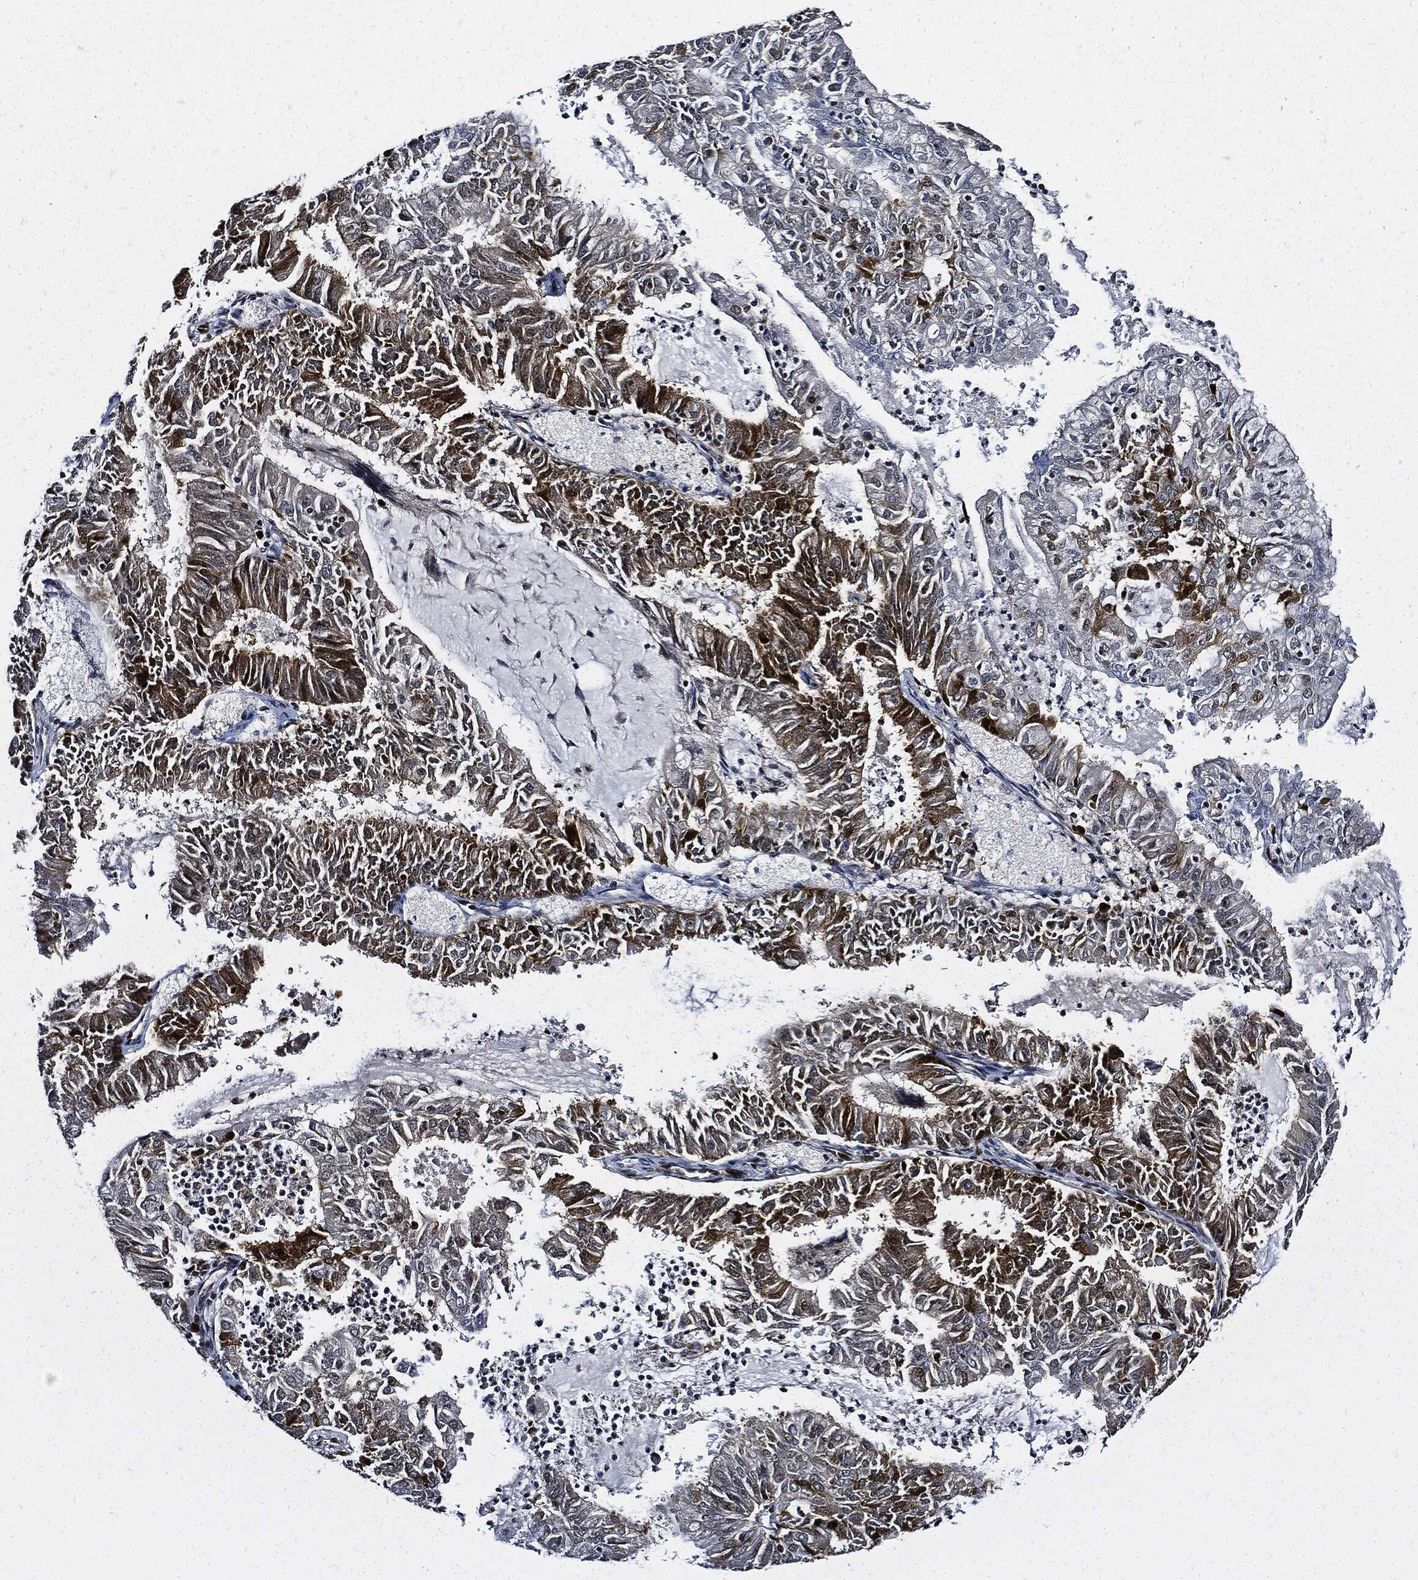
{"staining": {"intensity": "strong", "quantity": "<25%", "location": "nuclear"}, "tissue": "endometrial cancer", "cell_type": "Tumor cells", "image_type": "cancer", "snomed": [{"axis": "morphology", "description": "Adenocarcinoma, NOS"}, {"axis": "topography", "description": "Endometrium"}], "caption": "A micrograph showing strong nuclear staining in about <25% of tumor cells in adenocarcinoma (endometrial), as visualized by brown immunohistochemical staining.", "gene": "PCNA", "patient": {"sex": "female", "age": 57}}